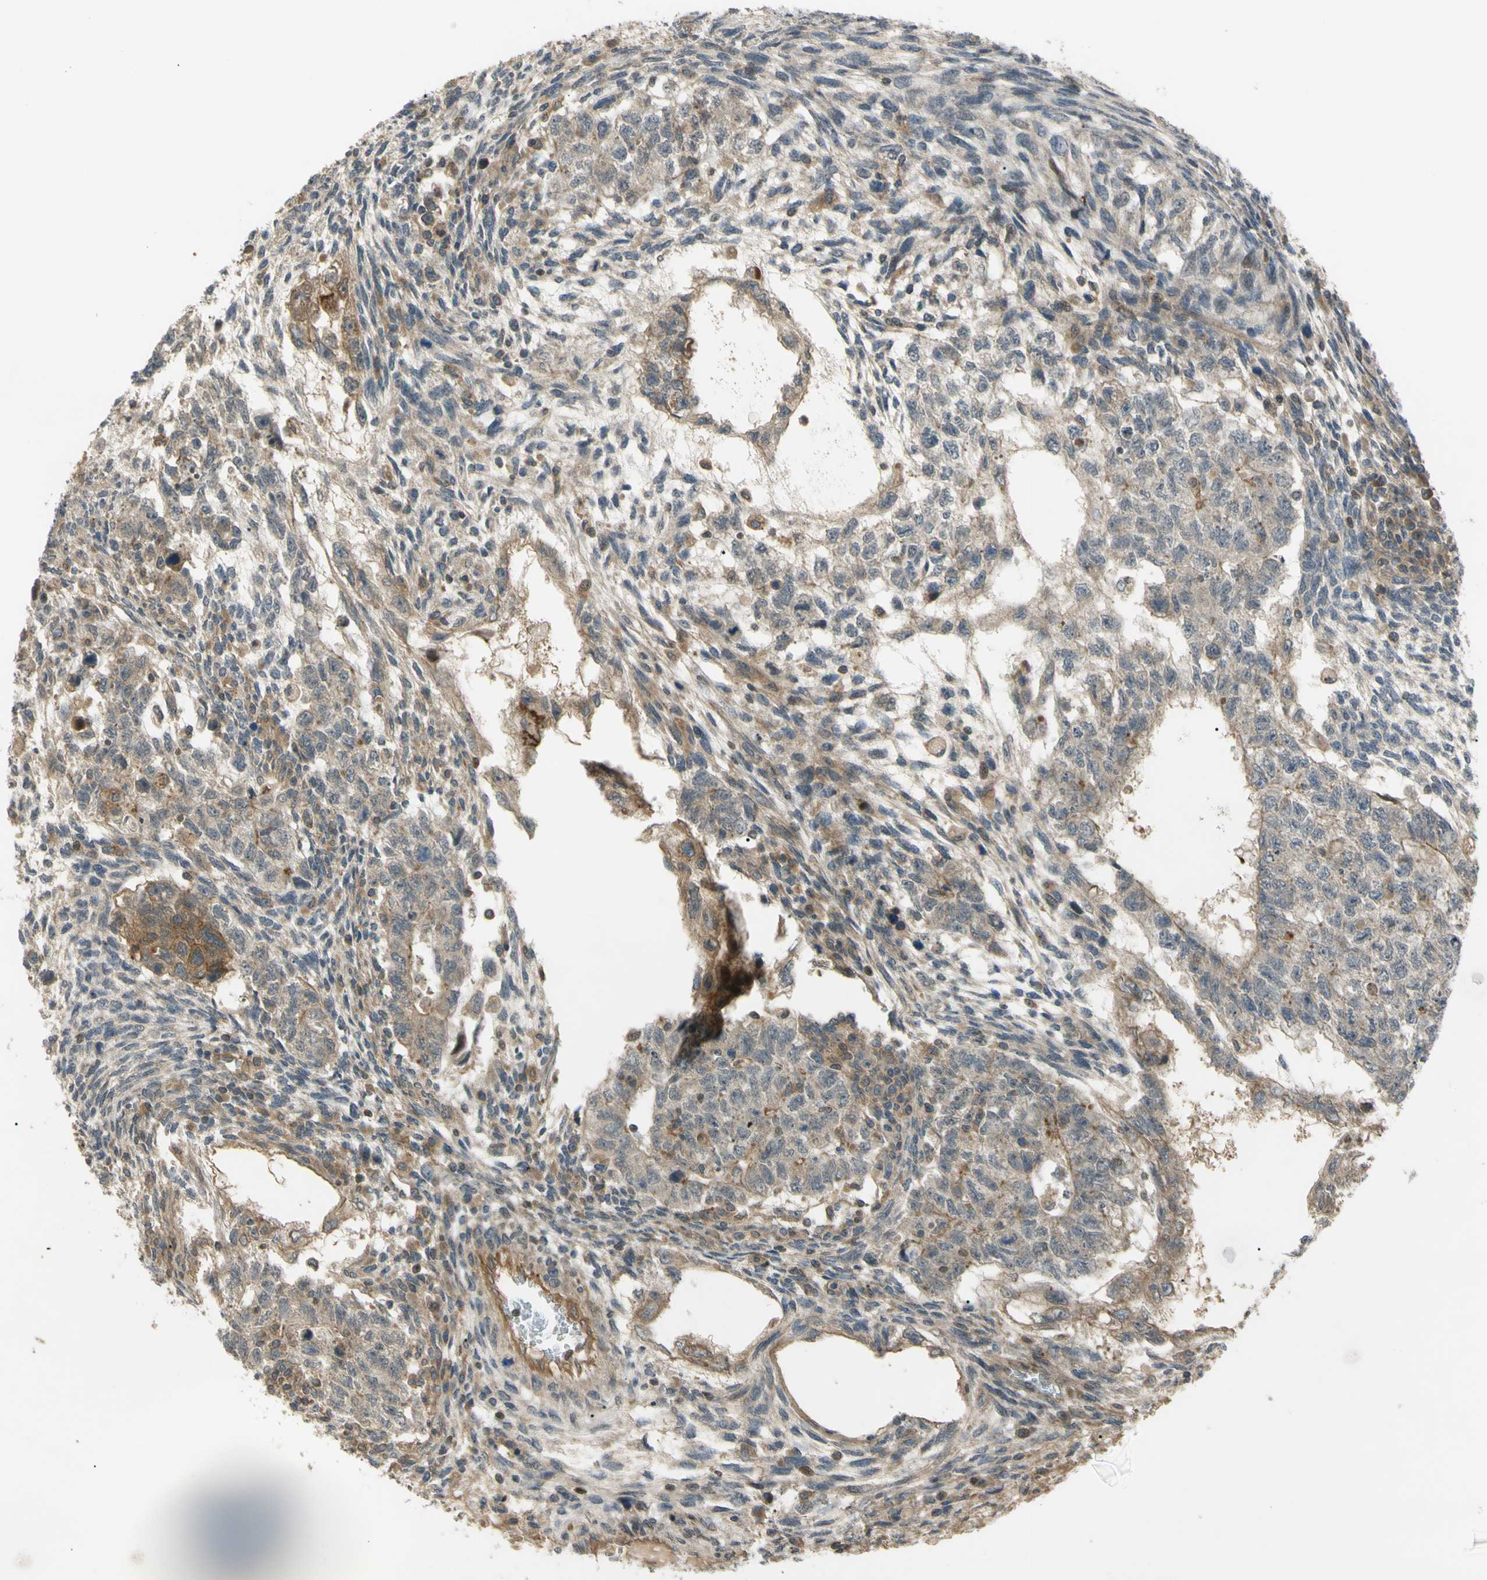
{"staining": {"intensity": "weak", "quantity": ">75%", "location": "cytoplasmic/membranous"}, "tissue": "testis cancer", "cell_type": "Tumor cells", "image_type": "cancer", "snomed": [{"axis": "morphology", "description": "Normal tissue, NOS"}, {"axis": "morphology", "description": "Carcinoma, Embryonal, NOS"}, {"axis": "topography", "description": "Testis"}], "caption": "Brown immunohistochemical staining in human testis cancer displays weak cytoplasmic/membranous staining in about >75% of tumor cells.", "gene": "FLII", "patient": {"sex": "male", "age": 36}}